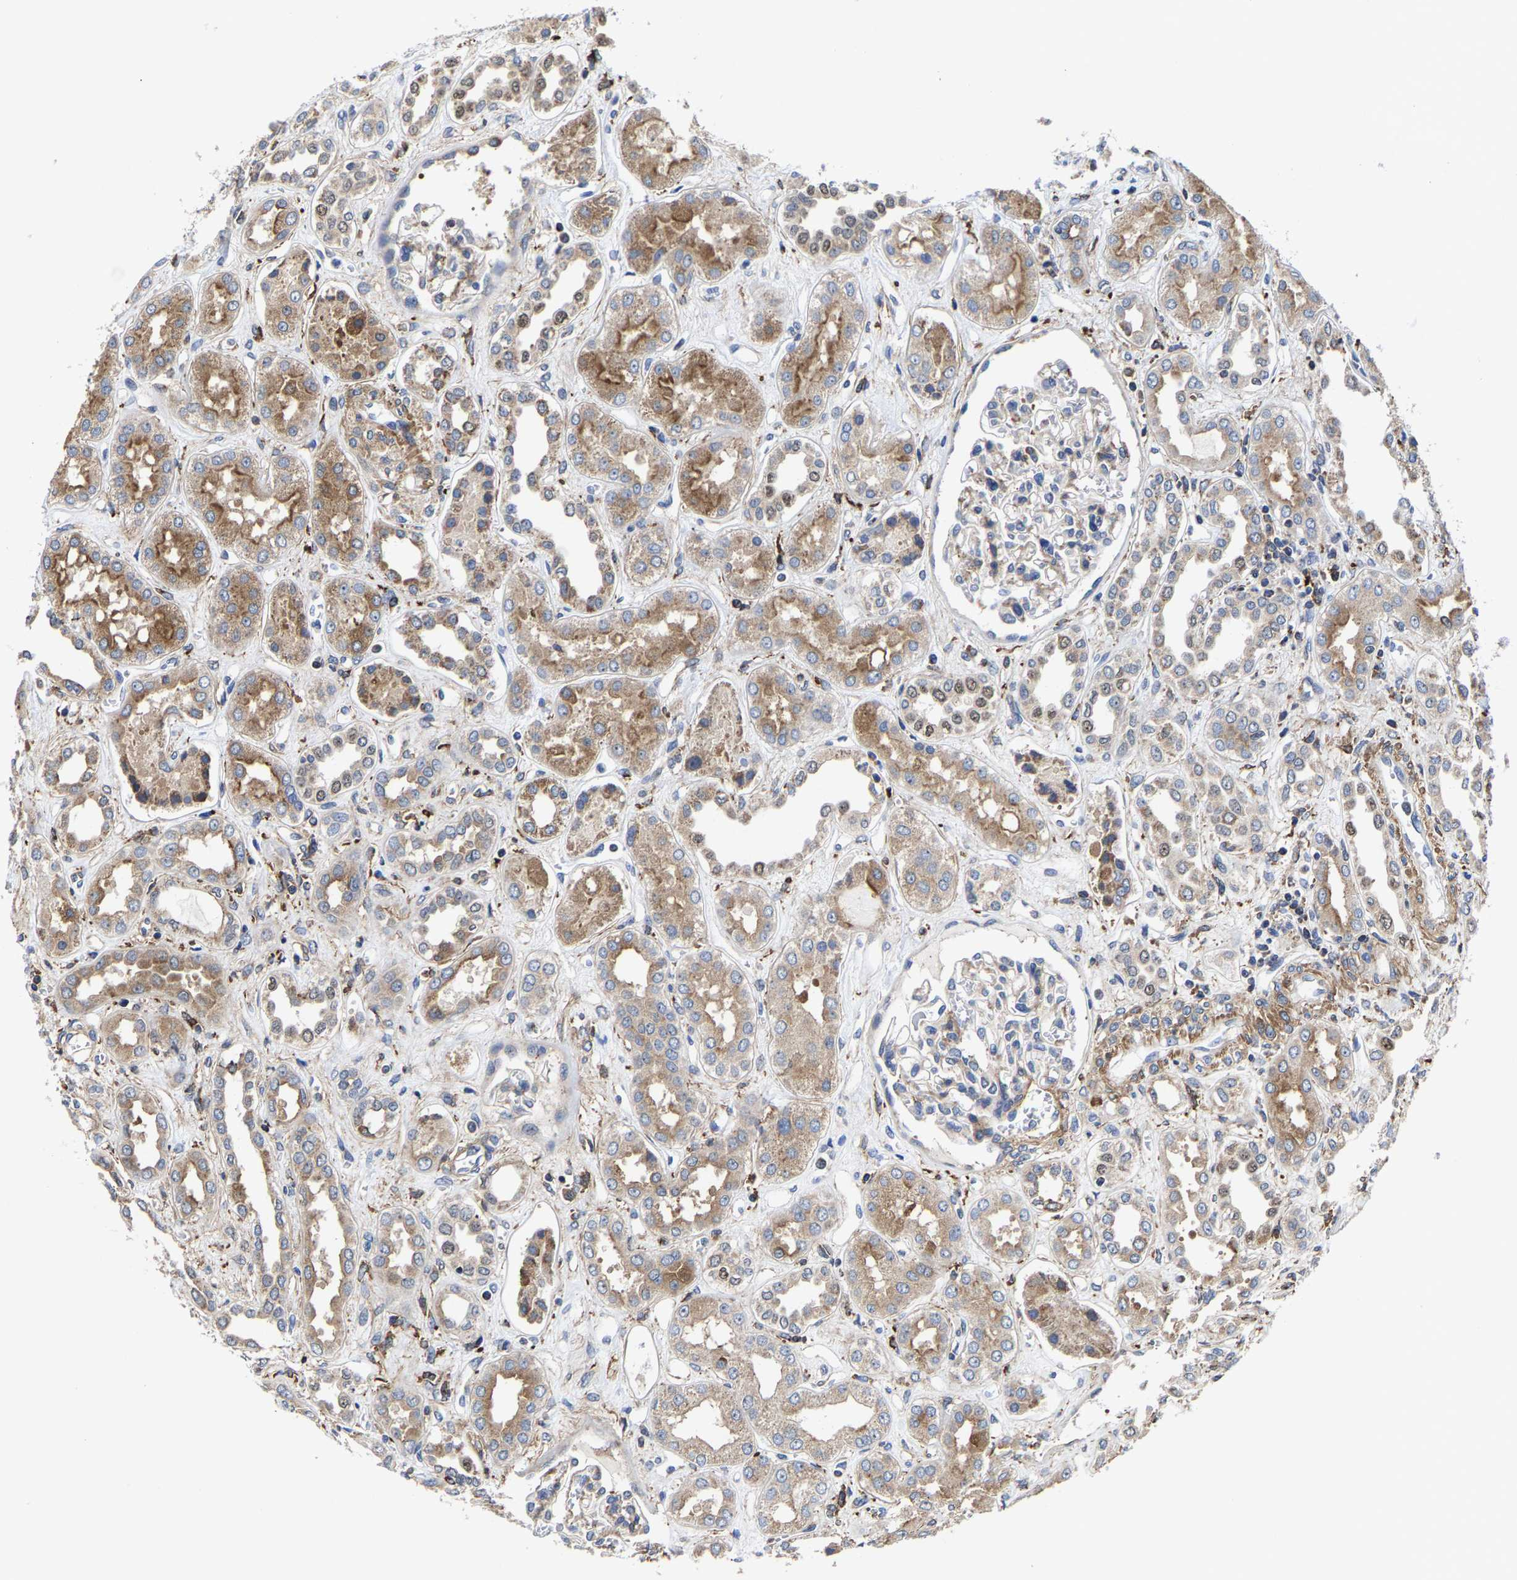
{"staining": {"intensity": "weak", "quantity": "<25%", "location": "cytoplasmic/membranous"}, "tissue": "kidney", "cell_type": "Cells in glomeruli", "image_type": "normal", "snomed": [{"axis": "morphology", "description": "Normal tissue, NOS"}, {"axis": "topography", "description": "Kidney"}], "caption": "Cells in glomeruli show no significant staining in unremarkable kidney. (DAB immunohistochemistry (IHC) with hematoxylin counter stain).", "gene": "PFKFB3", "patient": {"sex": "male", "age": 59}}